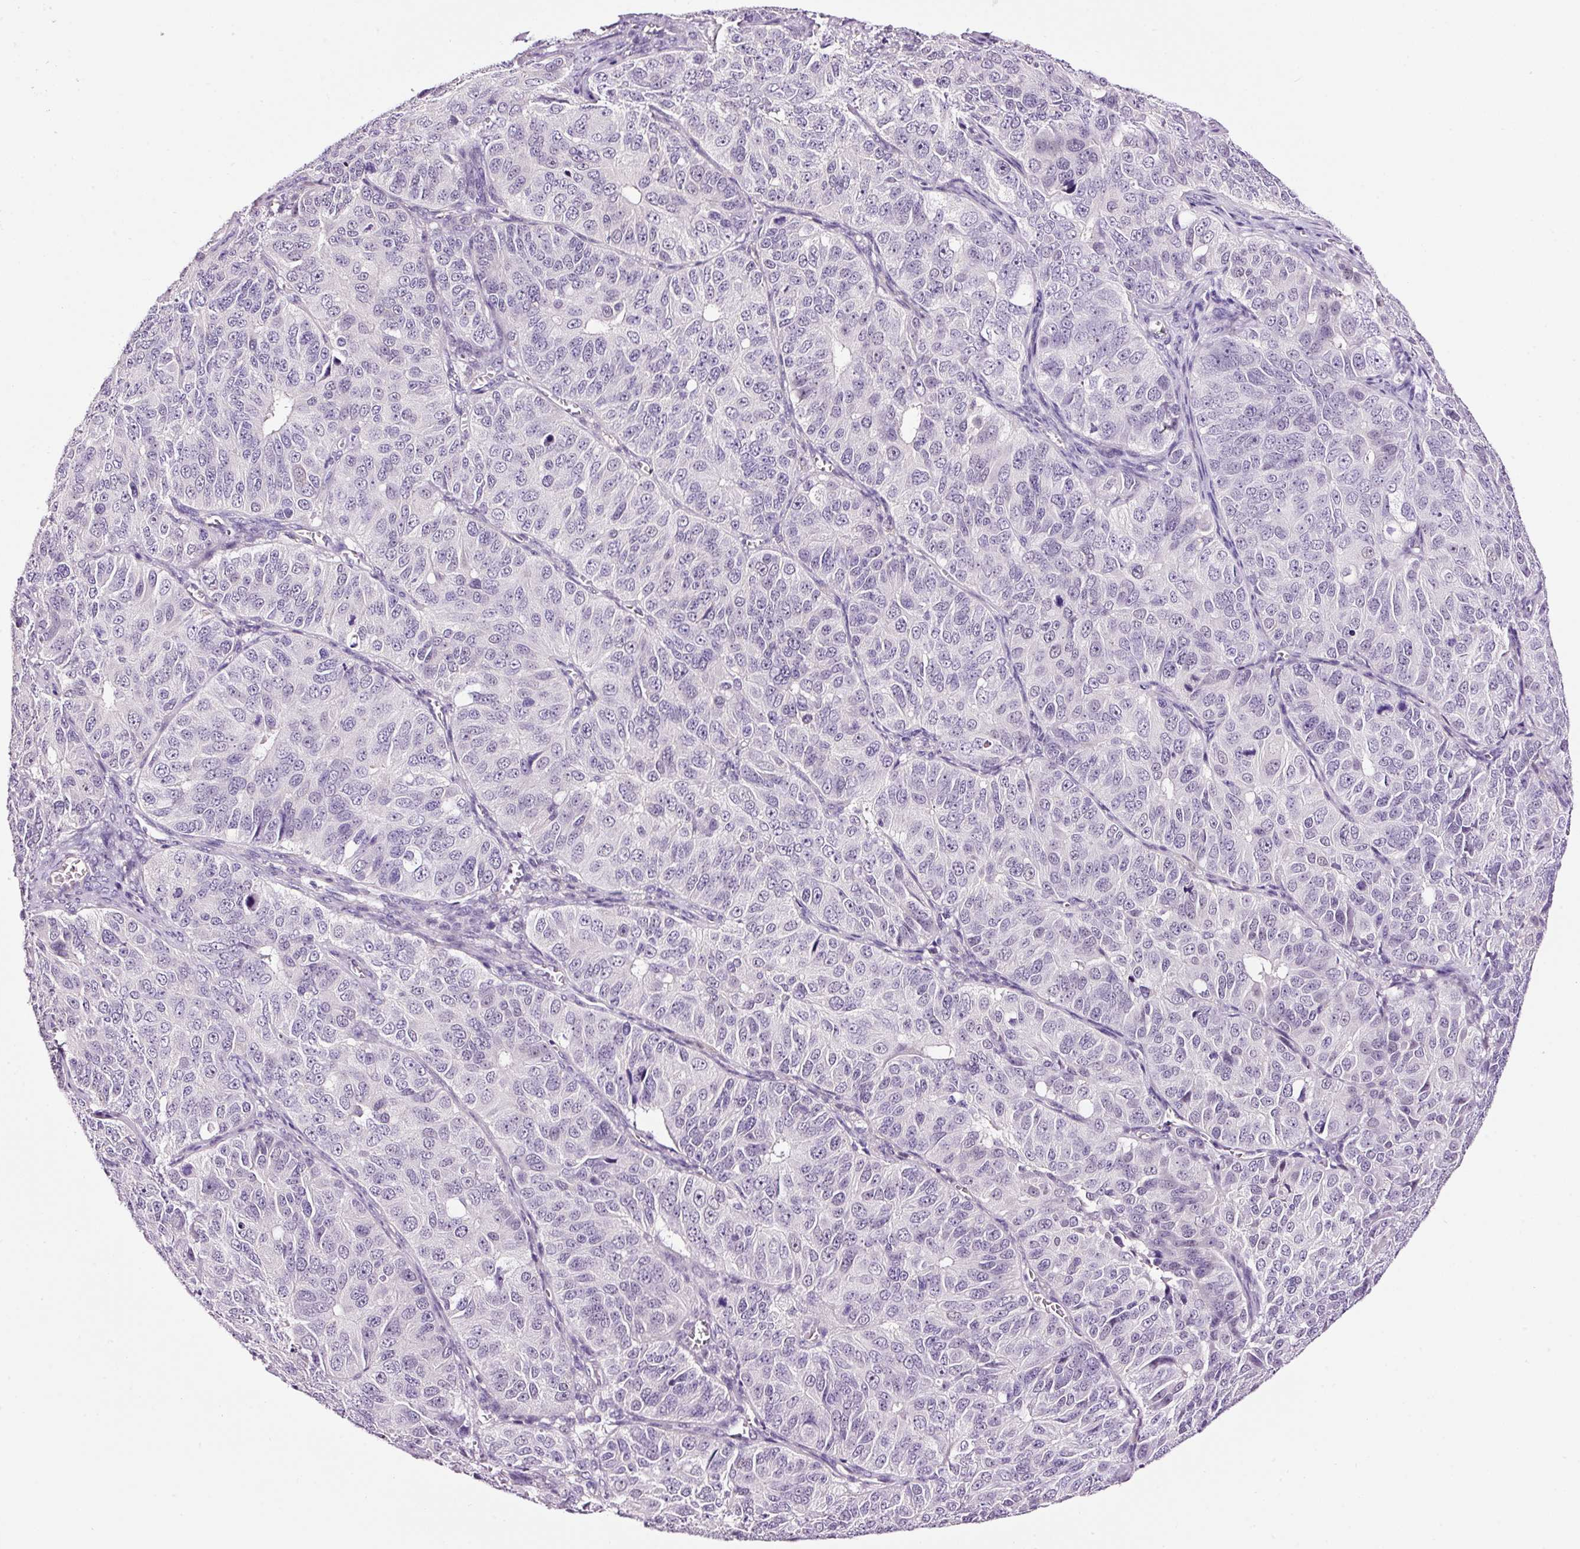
{"staining": {"intensity": "negative", "quantity": "none", "location": "none"}, "tissue": "ovarian cancer", "cell_type": "Tumor cells", "image_type": "cancer", "snomed": [{"axis": "morphology", "description": "Carcinoma, endometroid"}, {"axis": "topography", "description": "Ovary"}], "caption": "Immunohistochemistry photomicrograph of neoplastic tissue: human ovarian endometroid carcinoma stained with DAB exhibits no significant protein expression in tumor cells.", "gene": "RTF2", "patient": {"sex": "female", "age": 51}}